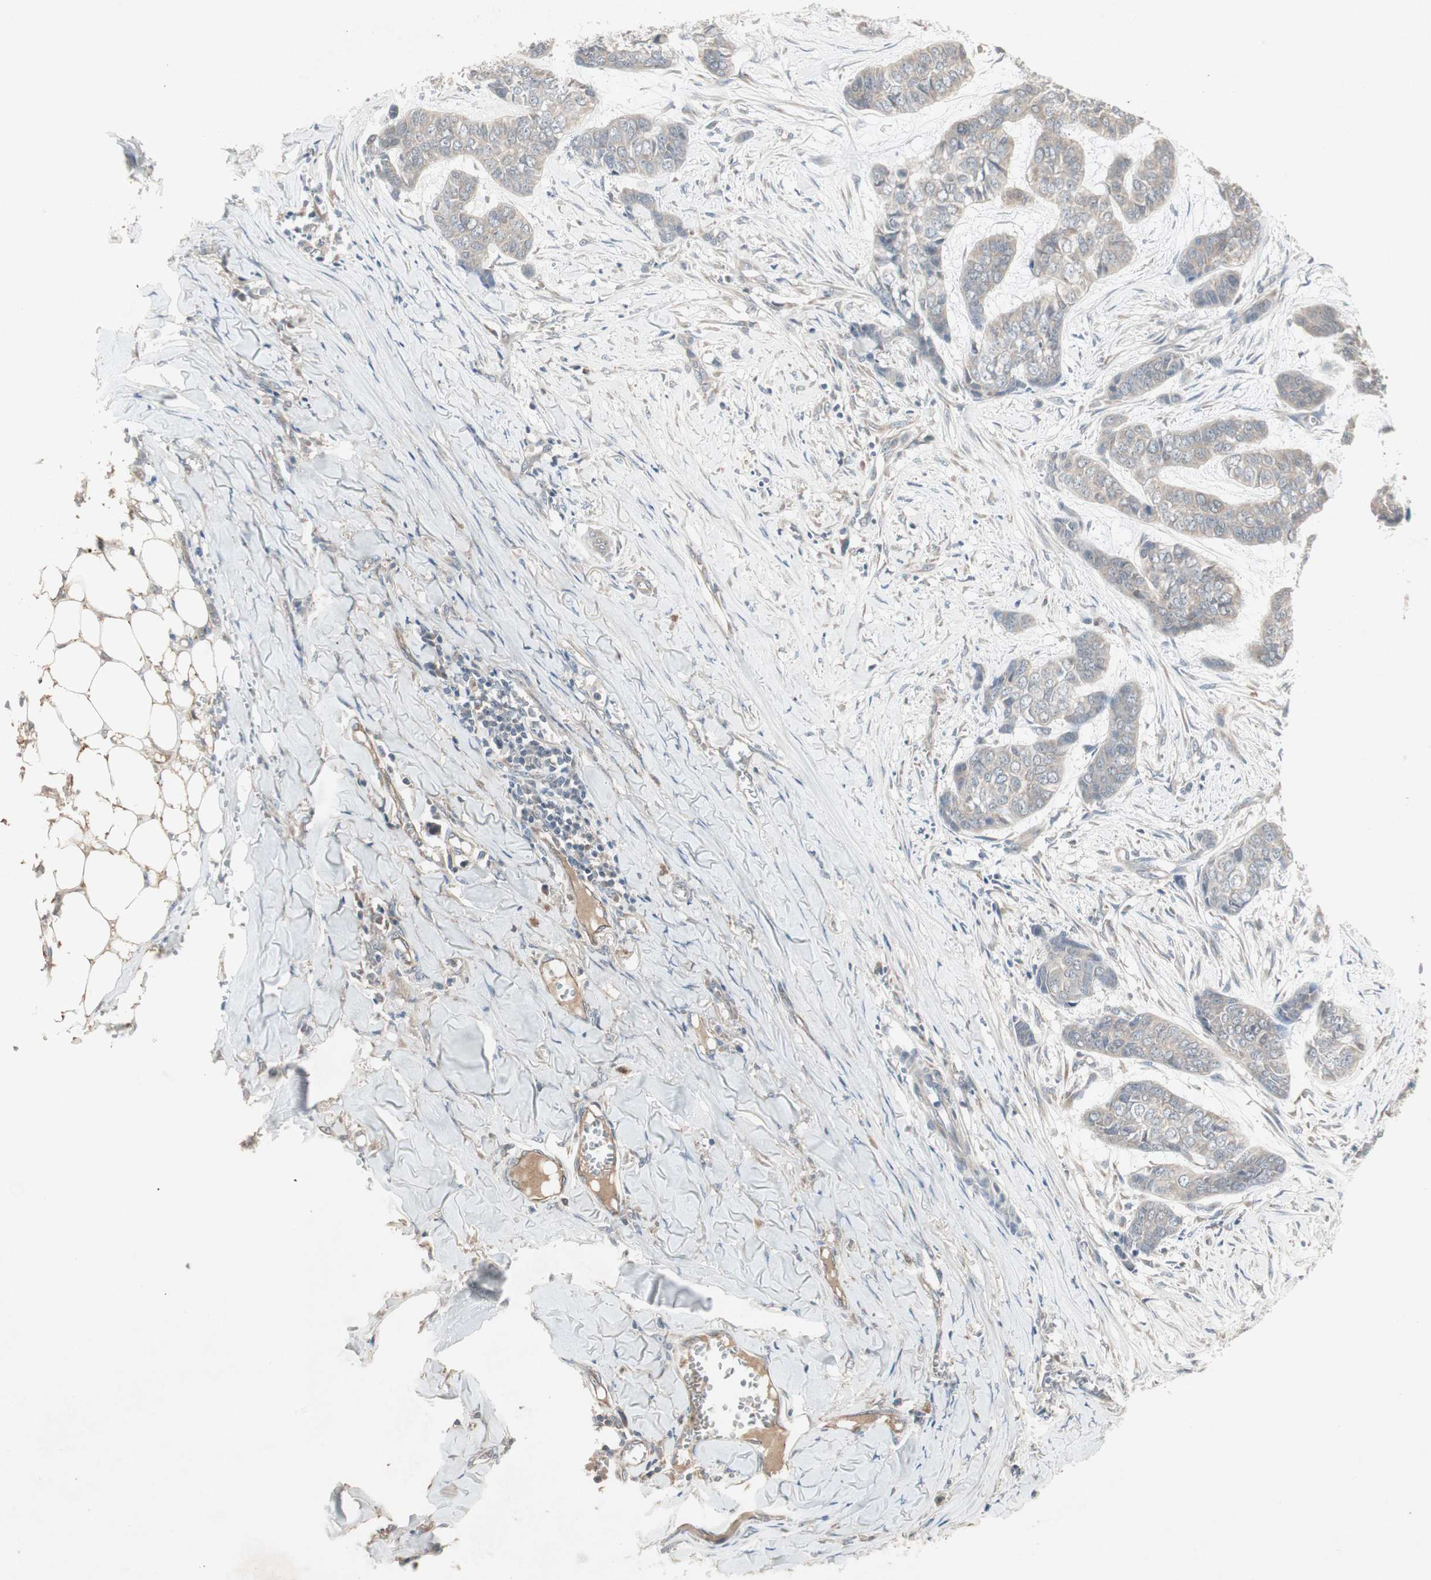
{"staining": {"intensity": "negative", "quantity": "none", "location": "none"}, "tissue": "skin cancer", "cell_type": "Tumor cells", "image_type": "cancer", "snomed": [{"axis": "morphology", "description": "Basal cell carcinoma"}, {"axis": "topography", "description": "Skin"}], "caption": "Basal cell carcinoma (skin) was stained to show a protein in brown. There is no significant staining in tumor cells.", "gene": "JMJD7-PLA2G4B", "patient": {"sex": "female", "age": 64}}